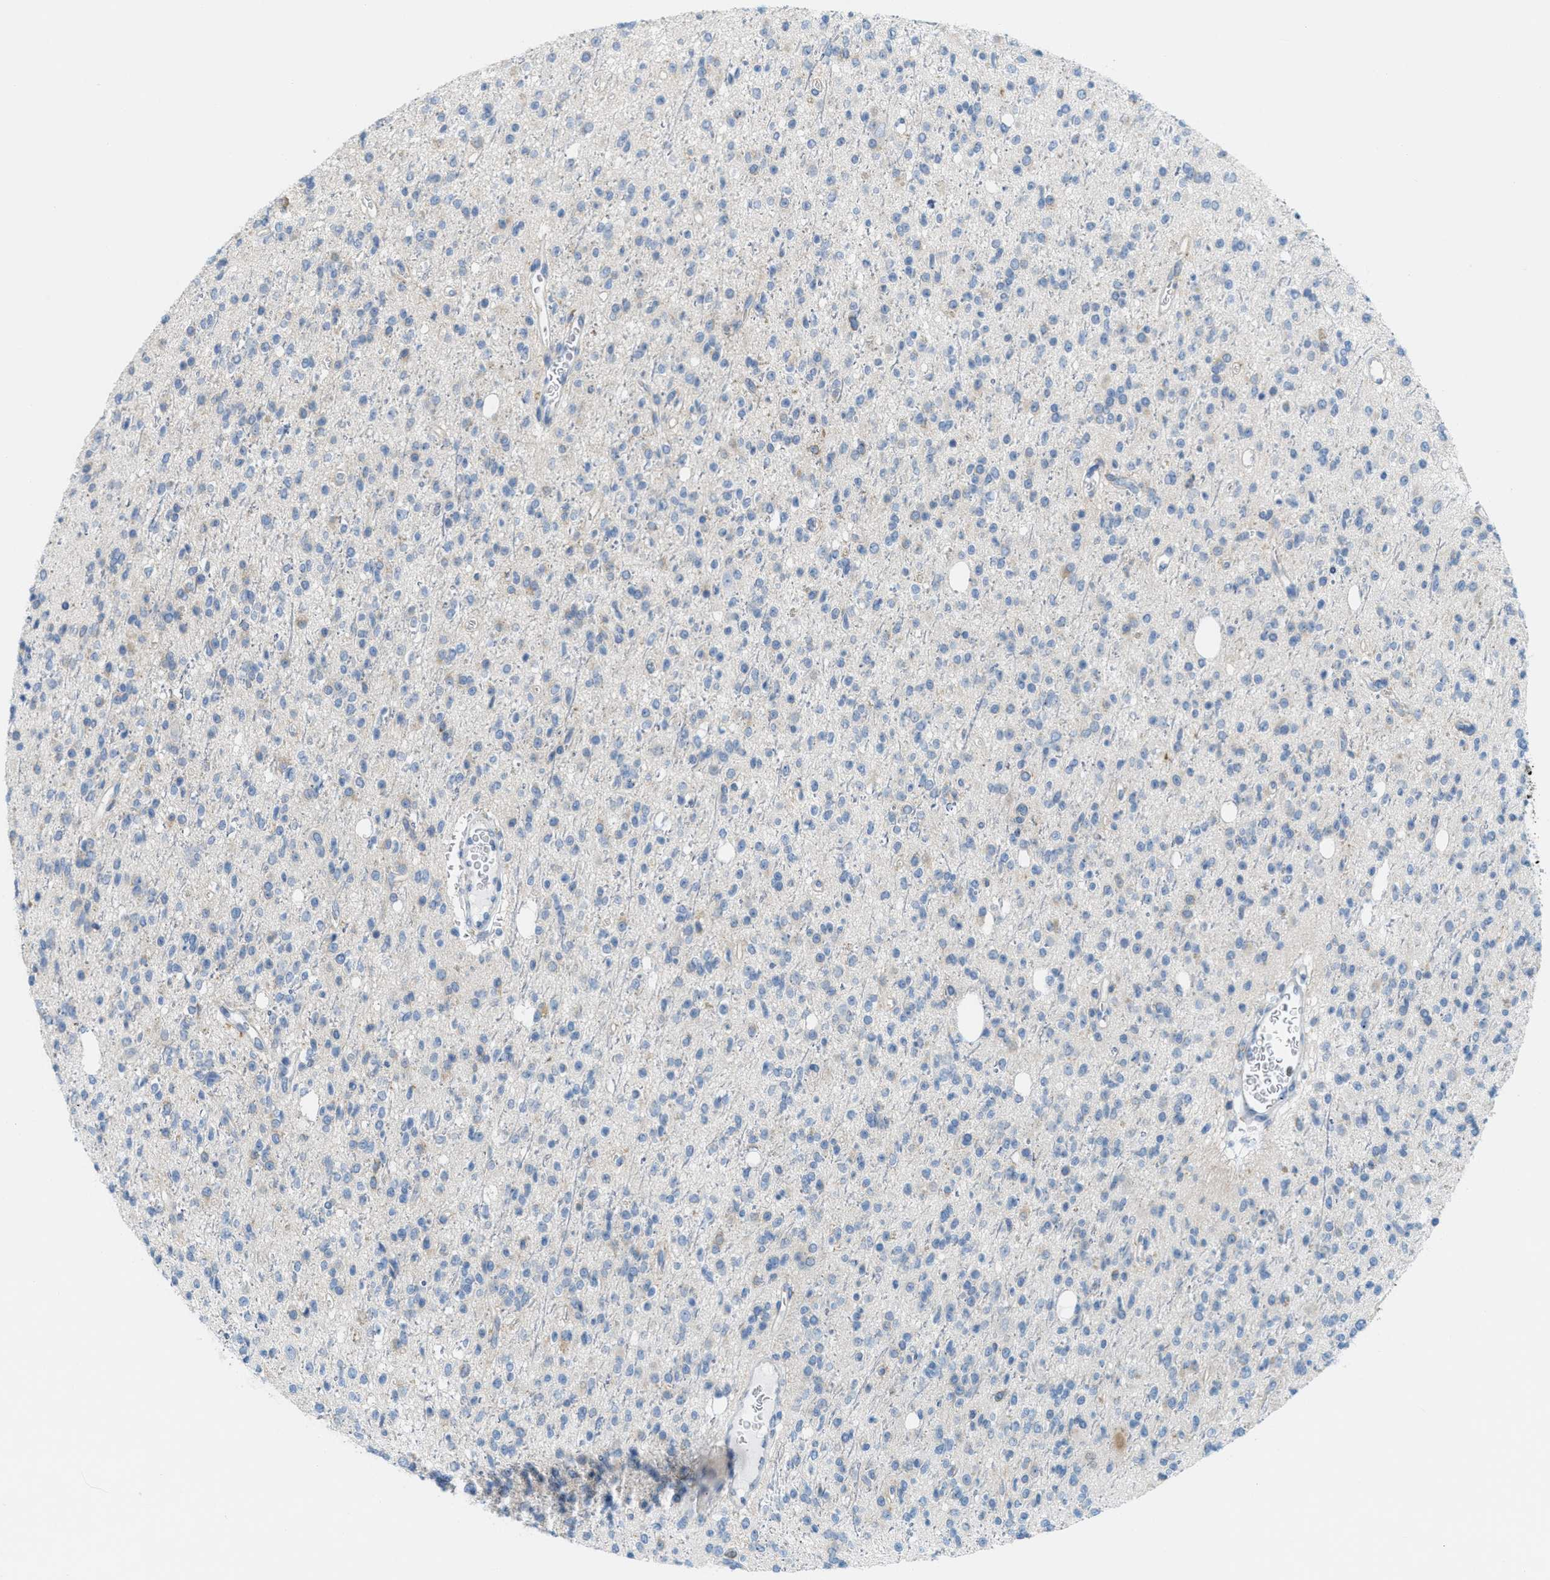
{"staining": {"intensity": "negative", "quantity": "none", "location": "none"}, "tissue": "glioma", "cell_type": "Tumor cells", "image_type": "cancer", "snomed": [{"axis": "morphology", "description": "Glioma, malignant, High grade"}, {"axis": "topography", "description": "Brain"}], "caption": "Immunohistochemistry (IHC) photomicrograph of neoplastic tissue: glioma stained with DAB reveals no significant protein expression in tumor cells.", "gene": "TEX264", "patient": {"sex": "male", "age": 34}}